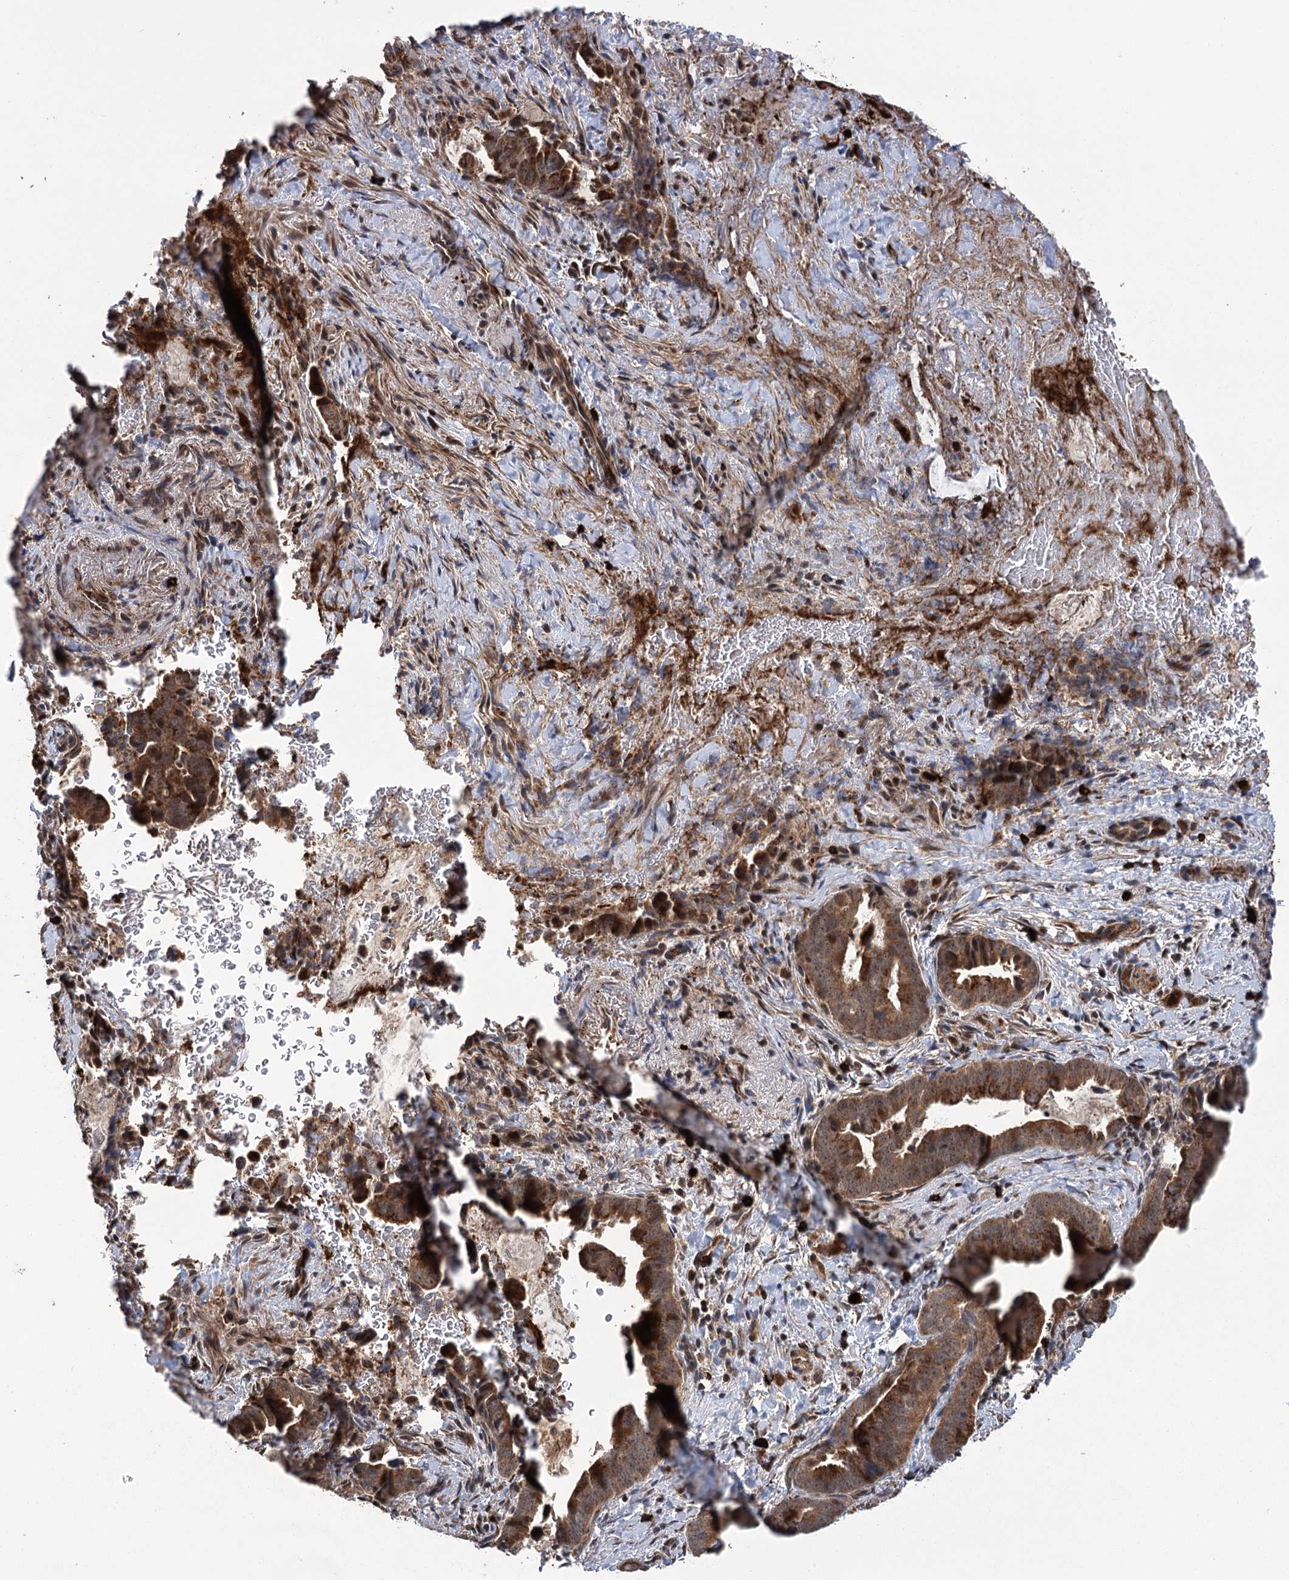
{"staining": {"intensity": "moderate", "quantity": ">75%", "location": "cytoplasmic/membranous"}, "tissue": "pancreatic cancer", "cell_type": "Tumor cells", "image_type": "cancer", "snomed": [{"axis": "morphology", "description": "Adenocarcinoma, NOS"}, {"axis": "topography", "description": "Pancreas"}], "caption": "A brown stain labels moderate cytoplasmic/membranous expression of a protein in adenocarcinoma (pancreatic) tumor cells.", "gene": "CARD19", "patient": {"sex": "female", "age": 63}}